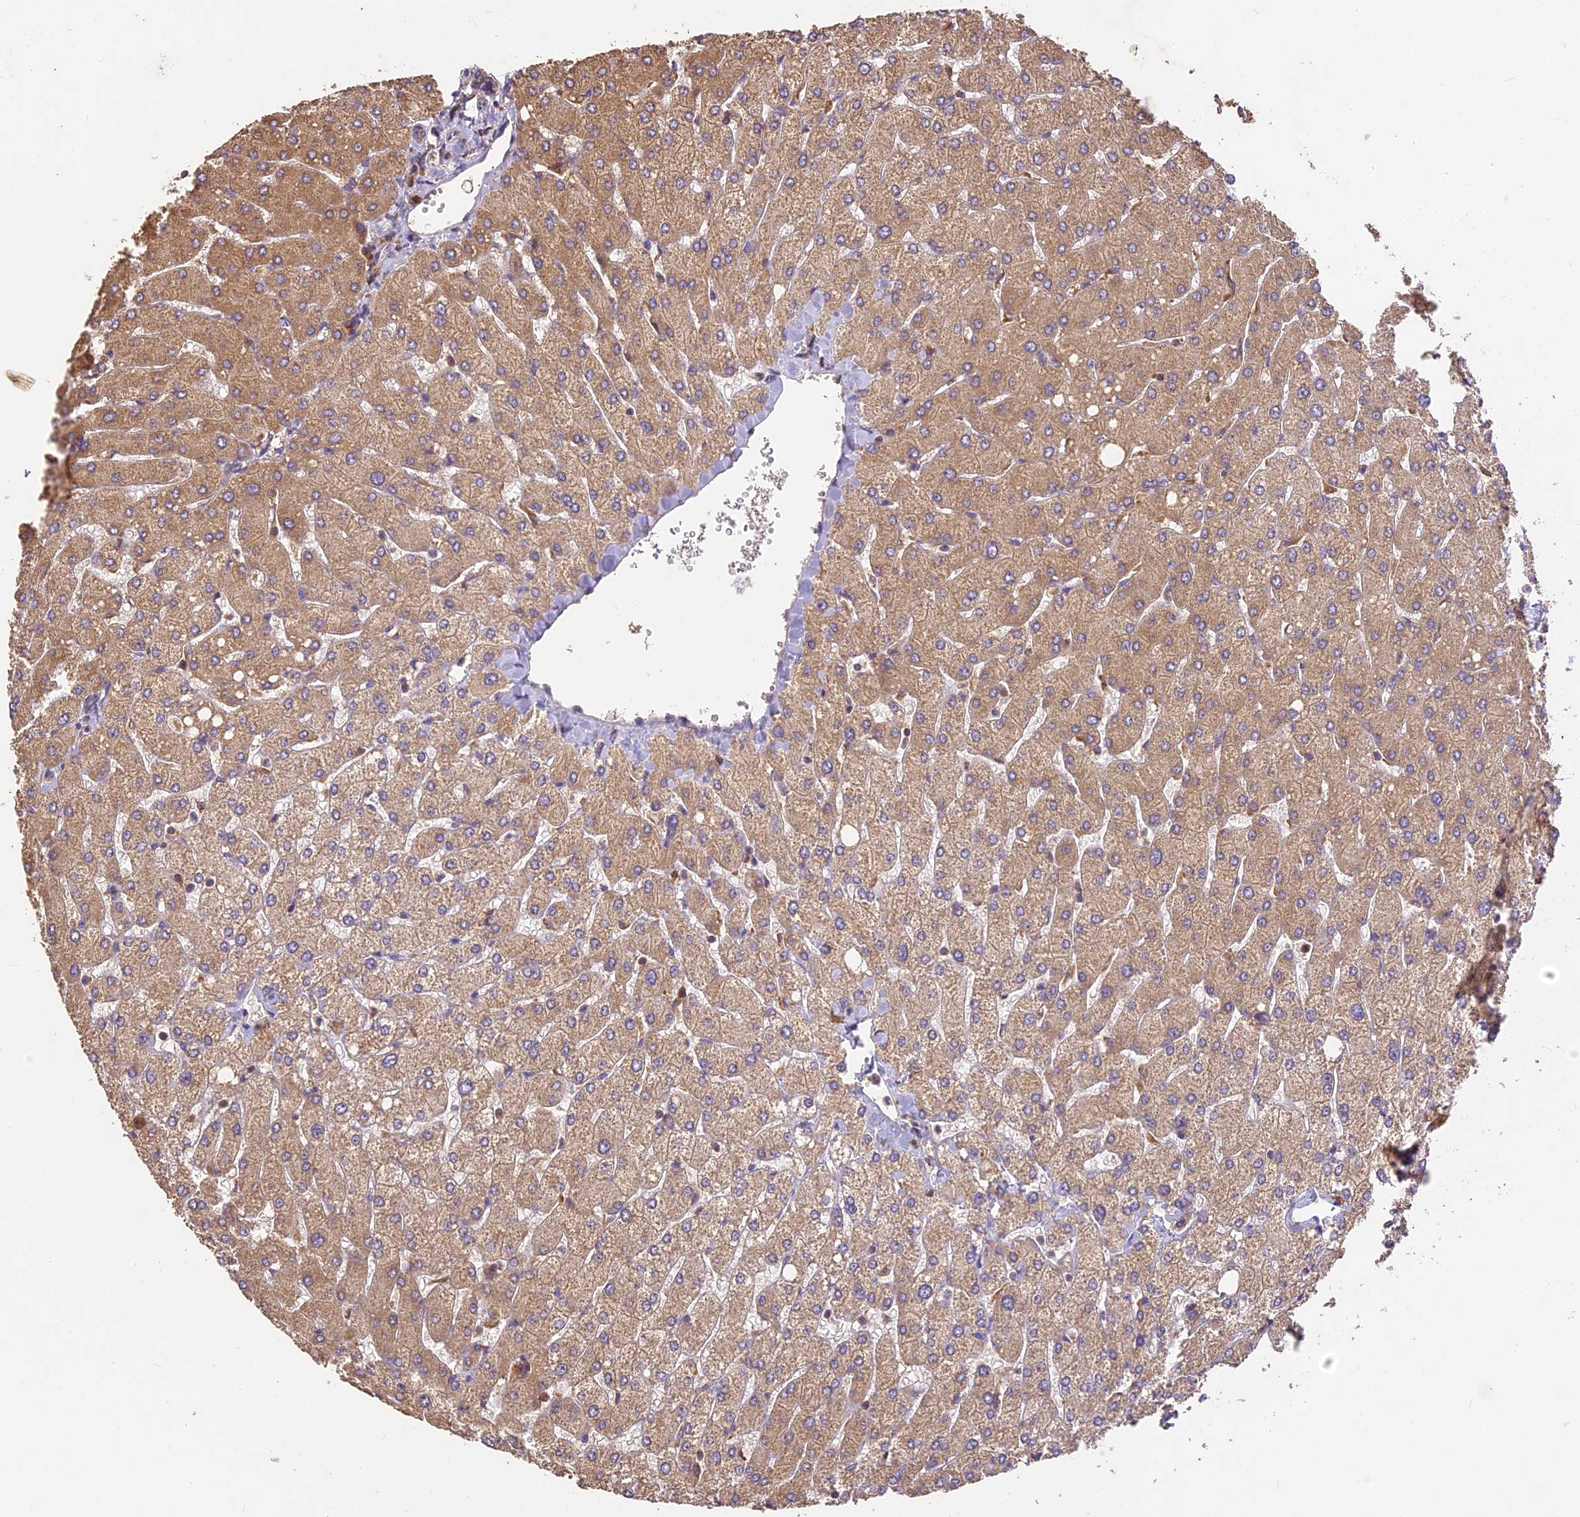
{"staining": {"intensity": "weak", "quantity": "25%-75%", "location": "cytoplasmic/membranous"}, "tissue": "liver", "cell_type": "Cholangiocytes", "image_type": "normal", "snomed": [{"axis": "morphology", "description": "Normal tissue, NOS"}, {"axis": "topography", "description": "Liver"}], "caption": "IHC of unremarkable human liver displays low levels of weak cytoplasmic/membranous expression in about 25%-75% of cholangiocytes.", "gene": "BRAP", "patient": {"sex": "male", "age": 55}}